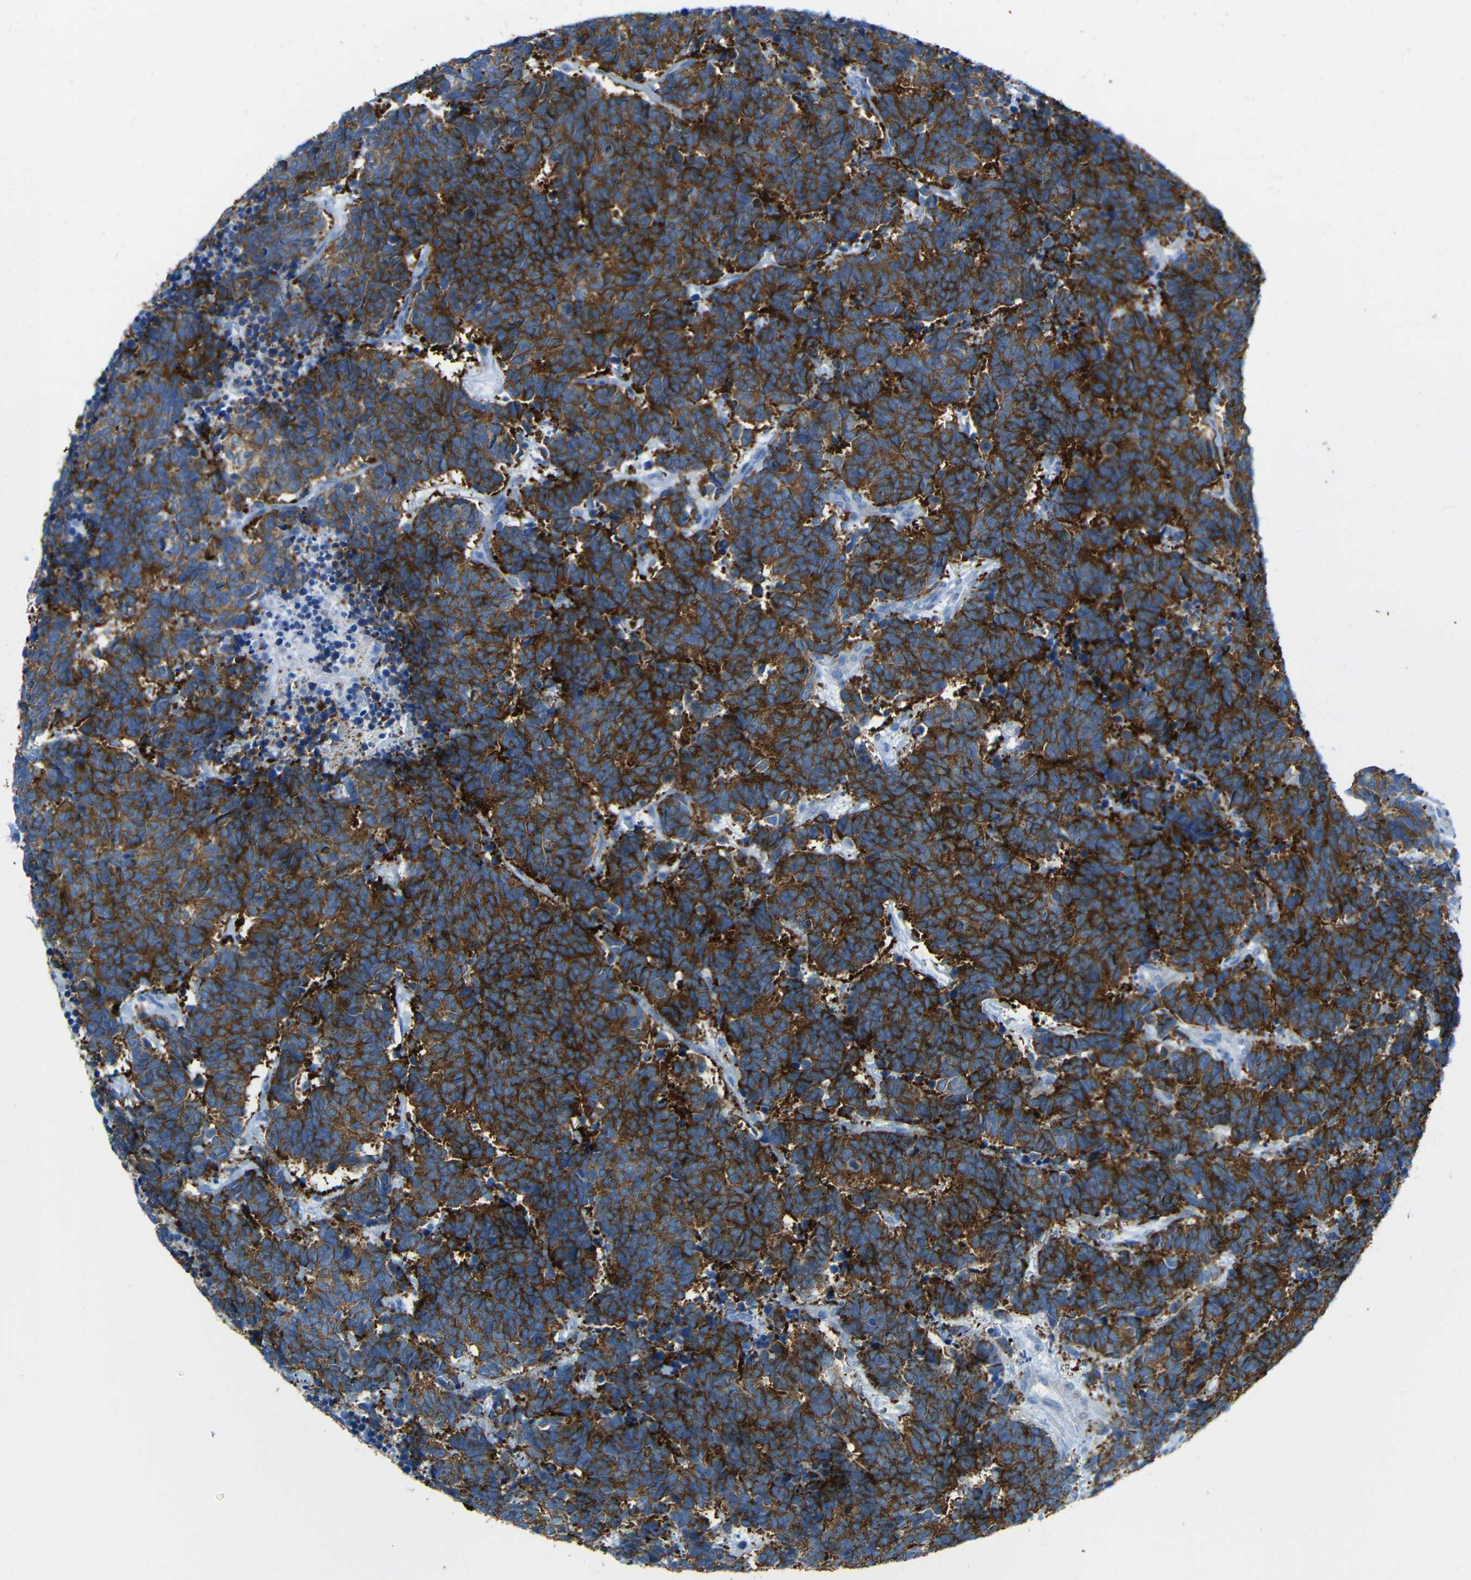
{"staining": {"intensity": "strong", "quantity": ">75%", "location": "cytoplasmic/membranous"}, "tissue": "carcinoid", "cell_type": "Tumor cells", "image_type": "cancer", "snomed": [{"axis": "morphology", "description": "Carcinoma, NOS"}, {"axis": "morphology", "description": "Carcinoid, malignant, NOS"}, {"axis": "topography", "description": "Urinary bladder"}], "caption": "Tumor cells display high levels of strong cytoplasmic/membranous expression in approximately >75% of cells in carcinoid.", "gene": "TUBB4B", "patient": {"sex": "male", "age": 57}}